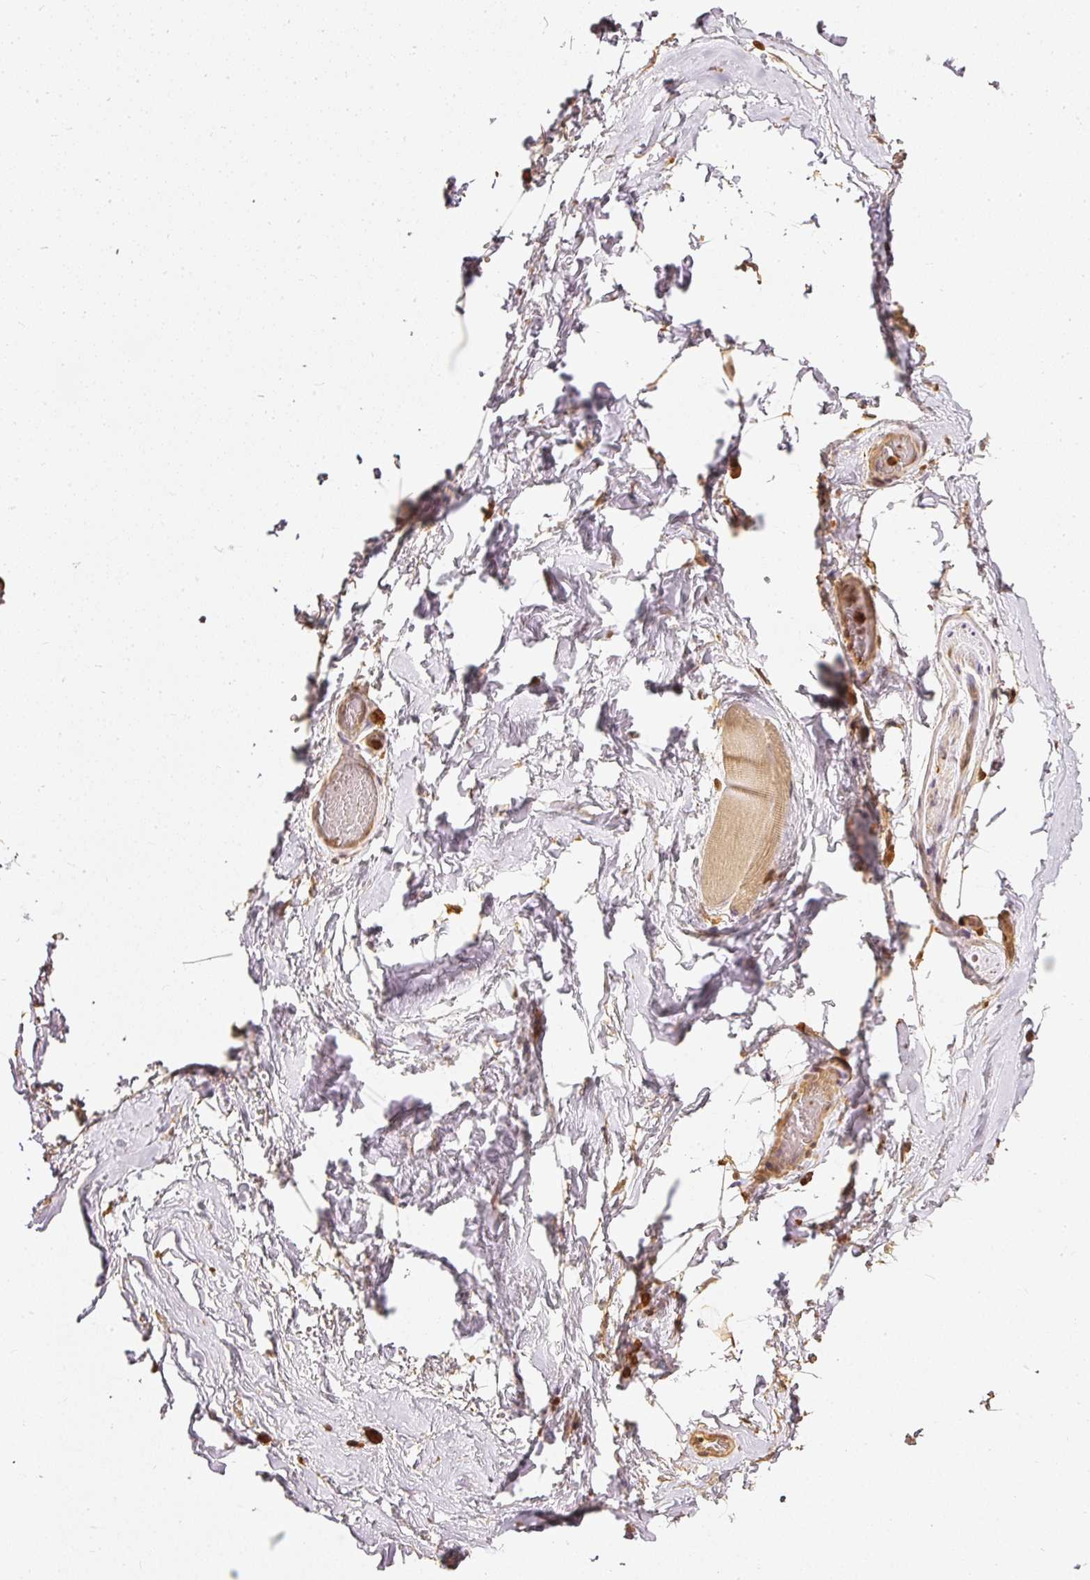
{"staining": {"intensity": "weak", "quantity": ">75%", "location": "cytoplasmic/membranous"}, "tissue": "adipose tissue", "cell_type": "Adipocytes", "image_type": "normal", "snomed": [{"axis": "morphology", "description": "Normal tissue, NOS"}, {"axis": "topography", "description": "Vascular tissue"}, {"axis": "topography", "description": "Peripheral nerve tissue"}], "caption": "Normal adipose tissue displays weak cytoplasmic/membranous expression in about >75% of adipocytes Ihc stains the protein in brown and the nuclei are stained blue..", "gene": "PFN1", "patient": {"sex": "male", "age": 41}}